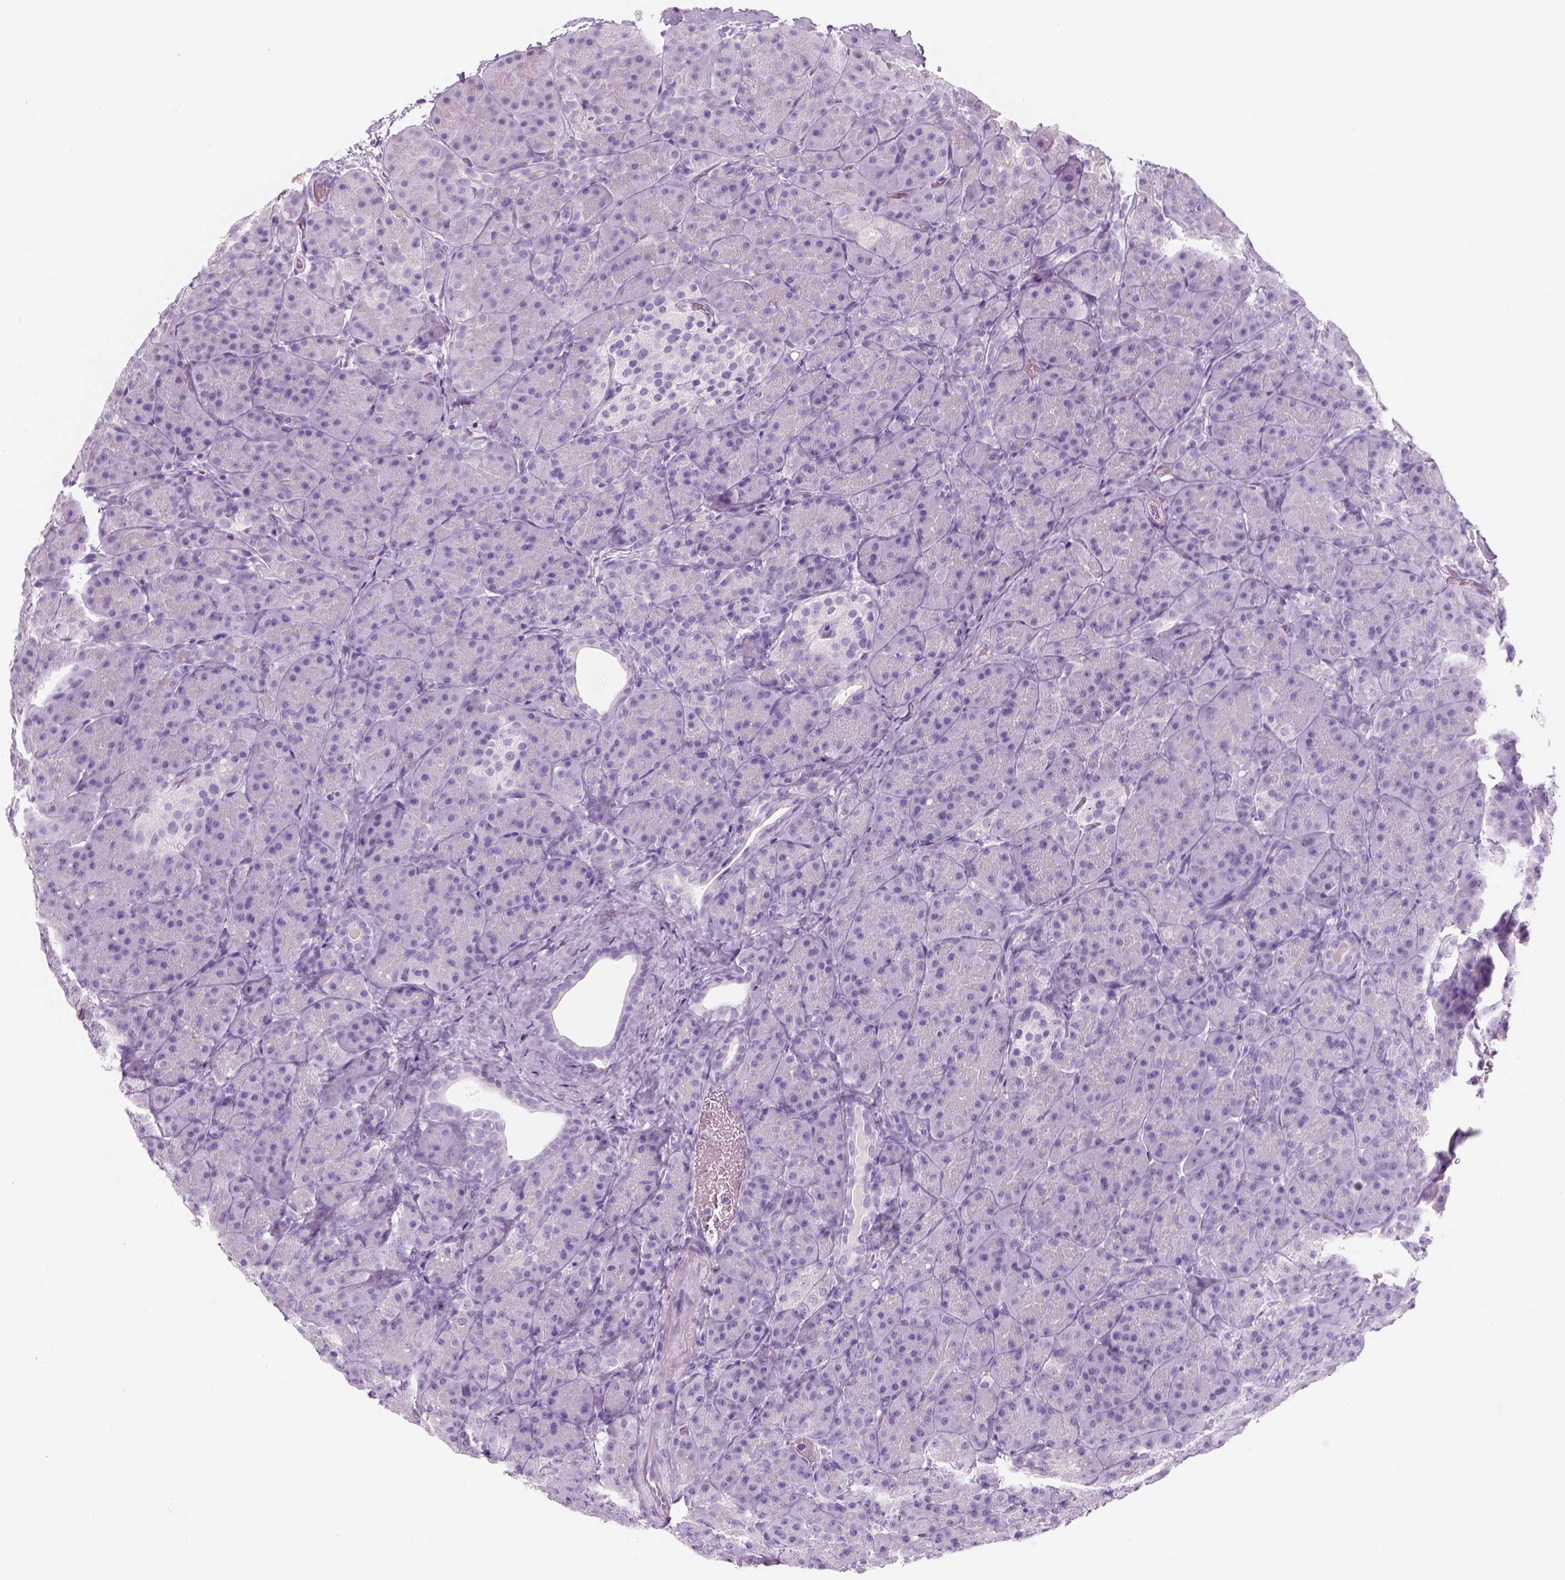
{"staining": {"intensity": "negative", "quantity": "none", "location": "none"}, "tissue": "pancreas", "cell_type": "Exocrine glandular cells", "image_type": "normal", "snomed": [{"axis": "morphology", "description": "Normal tissue, NOS"}, {"axis": "topography", "description": "Pancreas"}], "caption": "This image is of normal pancreas stained with IHC to label a protein in brown with the nuclei are counter-stained blue. There is no expression in exocrine glandular cells. The staining was performed using DAB (3,3'-diaminobenzidine) to visualize the protein expression in brown, while the nuclei were stained in blue with hematoxylin (Magnification: 20x).", "gene": "KRTAP11", "patient": {"sex": "male", "age": 57}}